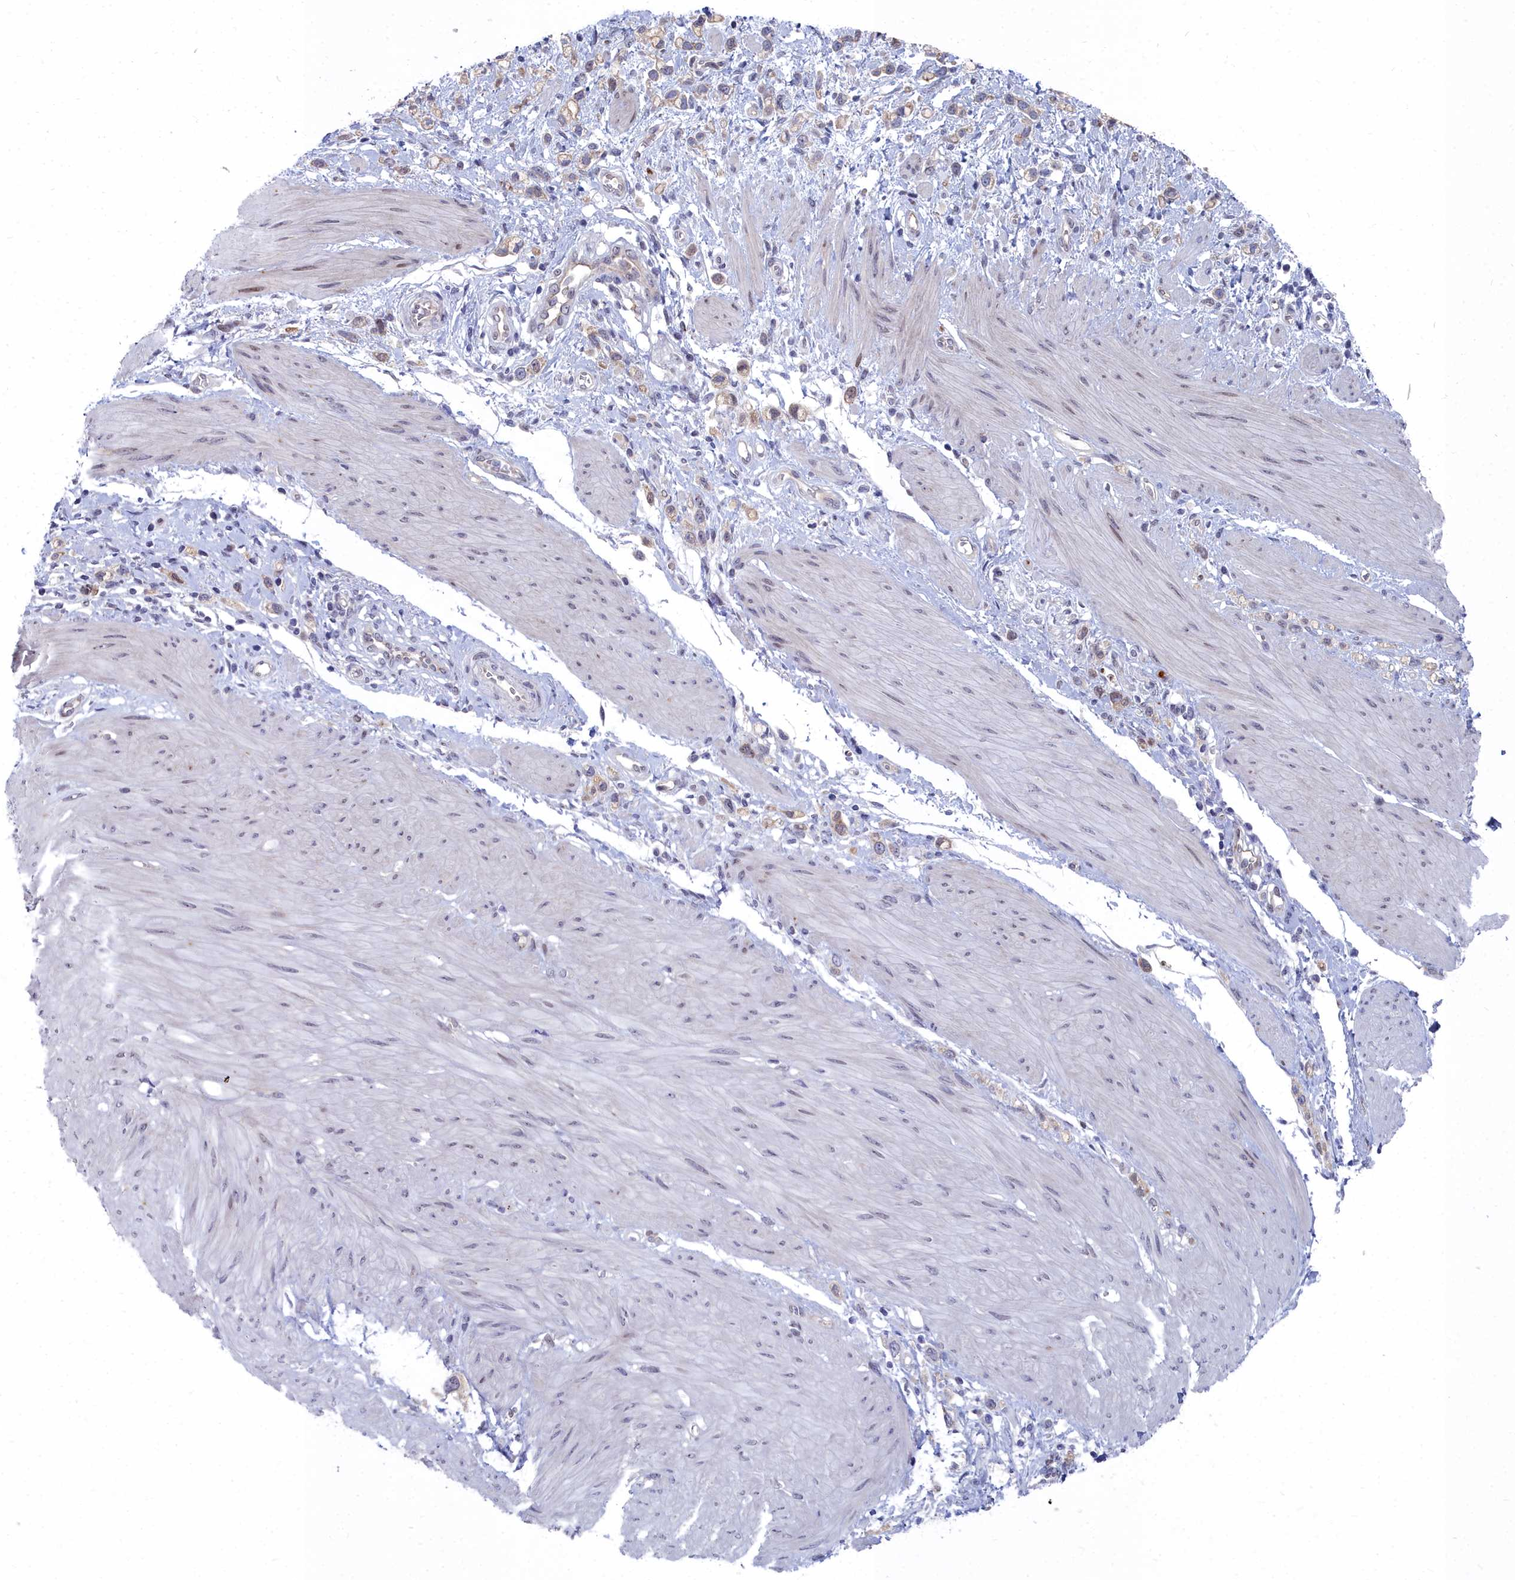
{"staining": {"intensity": "moderate", "quantity": "25%-75%", "location": "cytoplasmic/membranous"}, "tissue": "stomach cancer", "cell_type": "Tumor cells", "image_type": "cancer", "snomed": [{"axis": "morphology", "description": "Adenocarcinoma, NOS"}, {"axis": "topography", "description": "Stomach"}], "caption": "There is medium levels of moderate cytoplasmic/membranous positivity in tumor cells of stomach cancer, as demonstrated by immunohistochemical staining (brown color).", "gene": "RPS27A", "patient": {"sex": "female", "age": 65}}